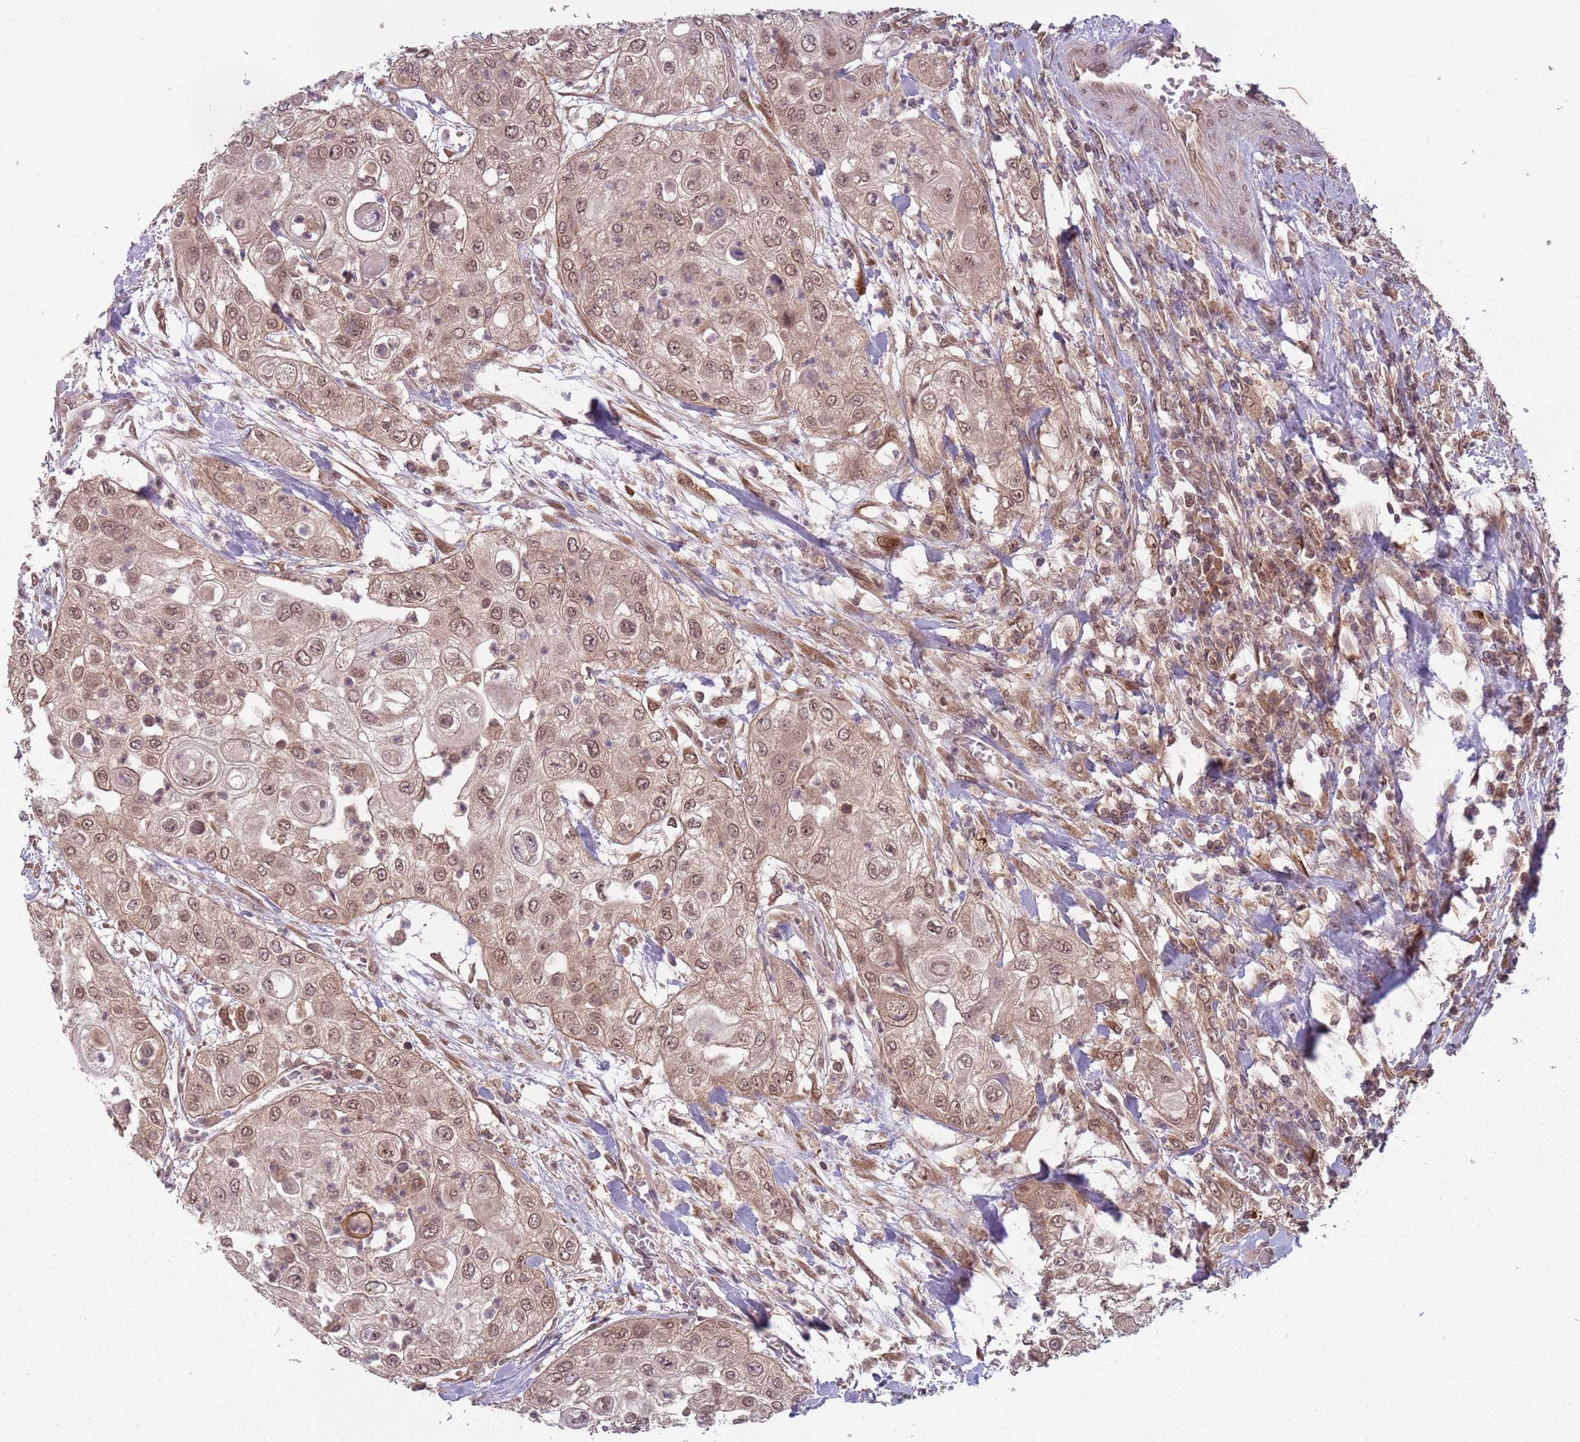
{"staining": {"intensity": "weak", "quantity": ">75%", "location": "nuclear"}, "tissue": "urothelial cancer", "cell_type": "Tumor cells", "image_type": "cancer", "snomed": [{"axis": "morphology", "description": "Urothelial carcinoma, High grade"}, {"axis": "topography", "description": "Urinary bladder"}], "caption": "DAB (3,3'-diaminobenzidine) immunohistochemical staining of human high-grade urothelial carcinoma demonstrates weak nuclear protein positivity in approximately >75% of tumor cells.", "gene": "ADAMTS3", "patient": {"sex": "female", "age": 79}}